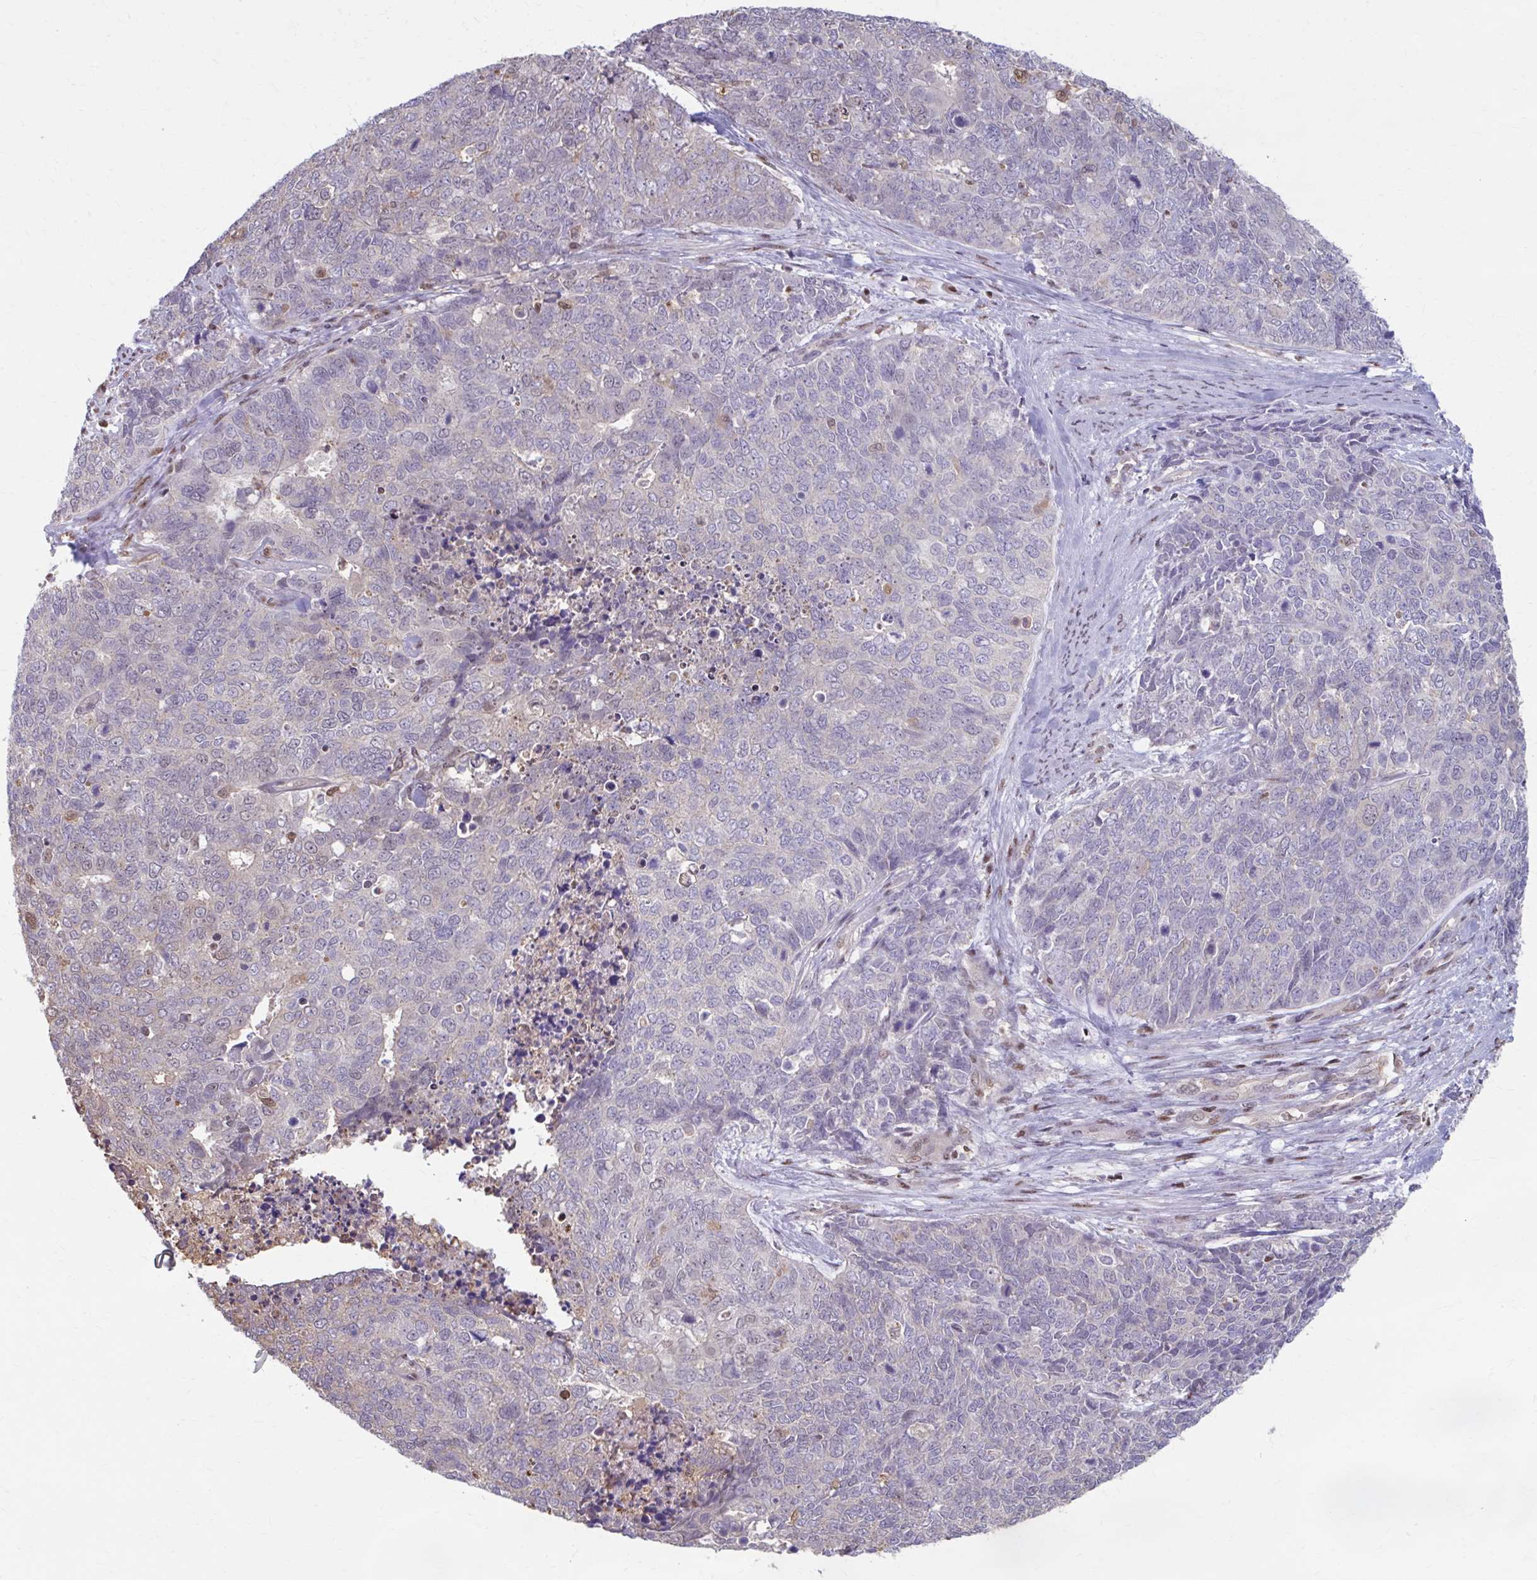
{"staining": {"intensity": "negative", "quantity": "none", "location": "none"}, "tissue": "cervical cancer", "cell_type": "Tumor cells", "image_type": "cancer", "snomed": [{"axis": "morphology", "description": "Adenocarcinoma, NOS"}, {"axis": "topography", "description": "Cervix"}], "caption": "Cervical cancer was stained to show a protein in brown. There is no significant staining in tumor cells. (DAB immunohistochemistry (IHC) visualized using brightfield microscopy, high magnification).", "gene": "ING4", "patient": {"sex": "female", "age": 63}}